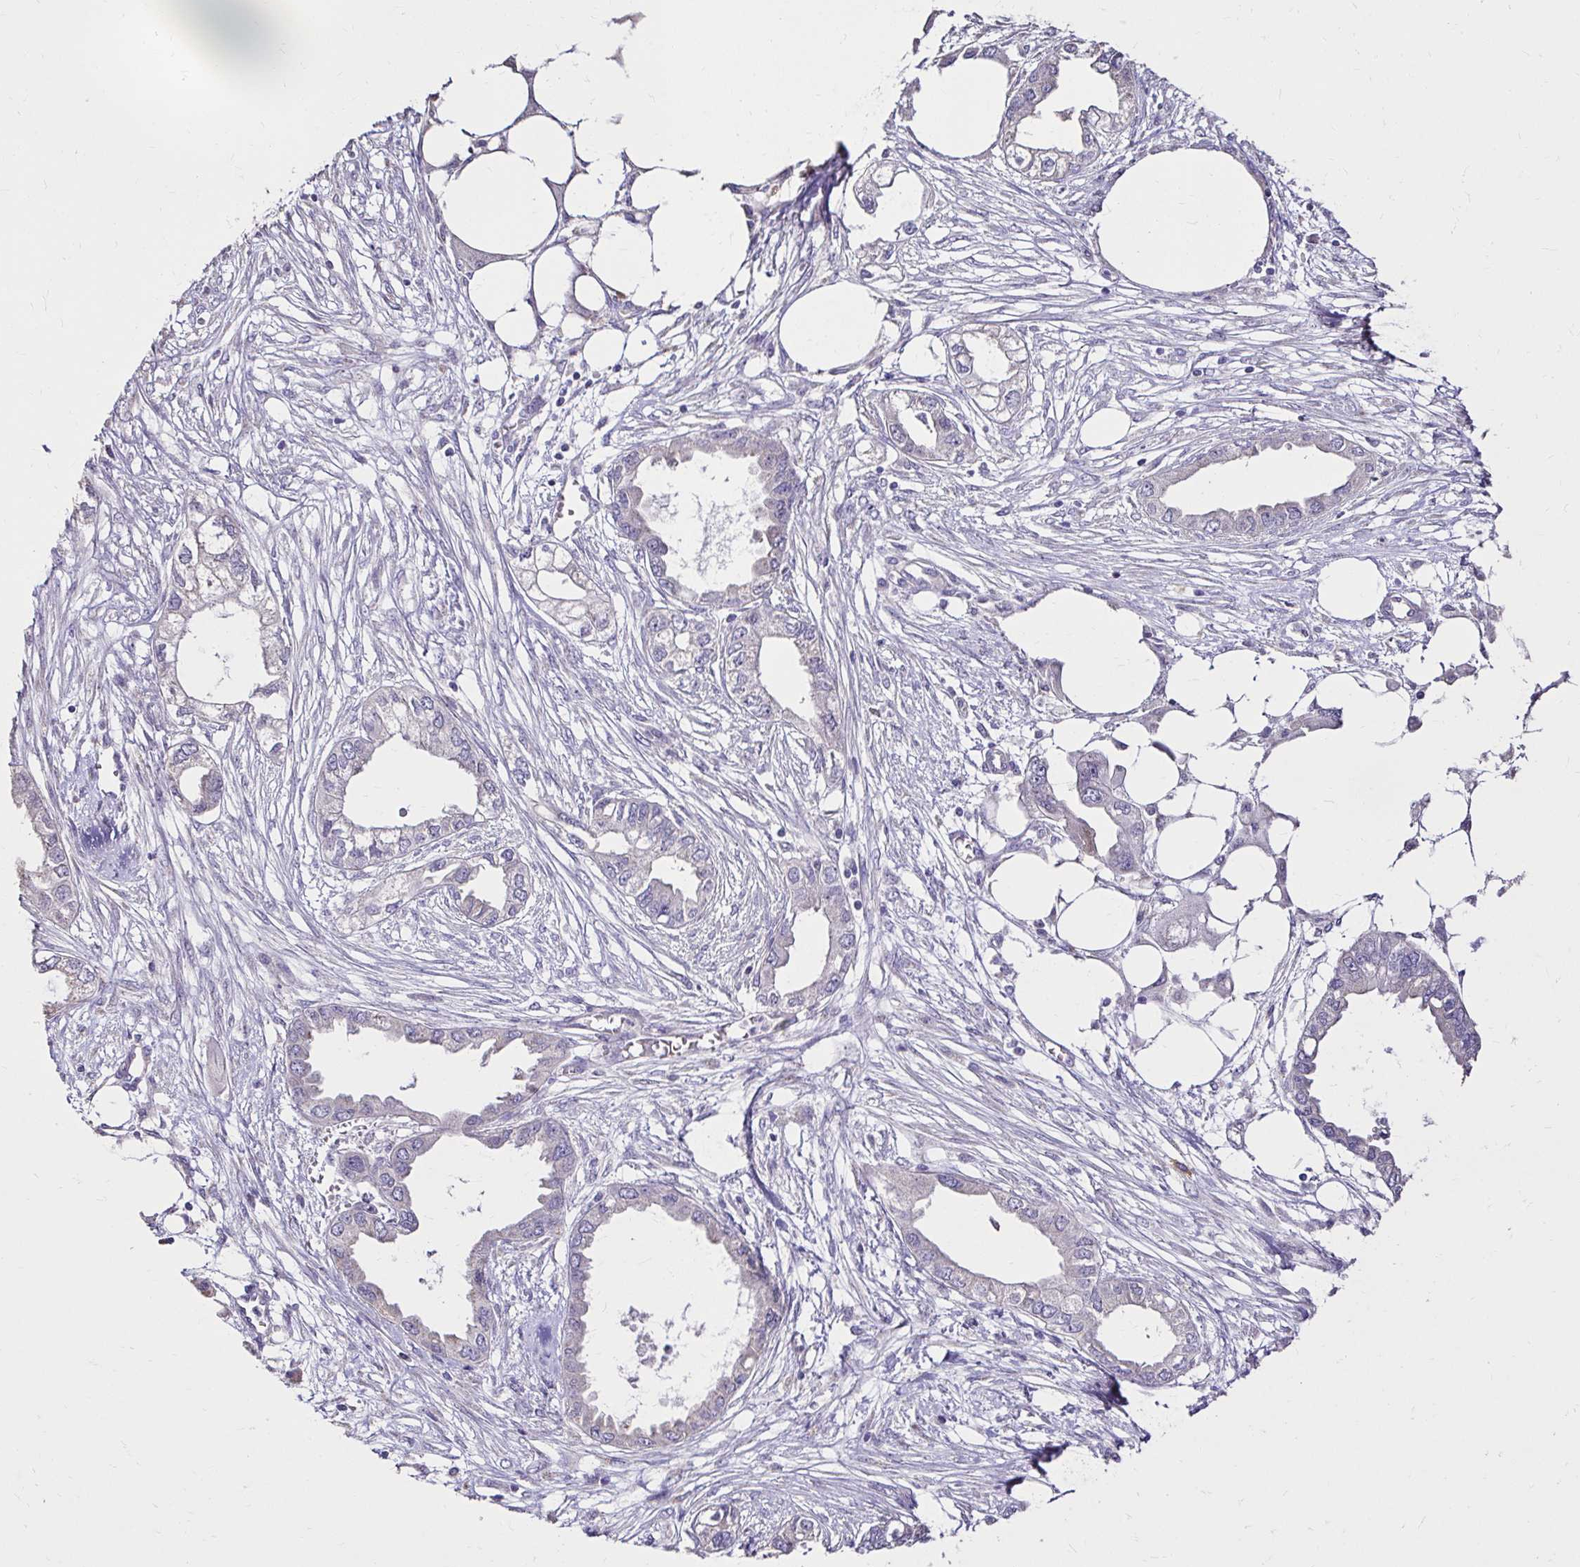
{"staining": {"intensity": "negative", "quantity": "none", "location": "none"}, "tissue": "endometrial cancer", "cell_type": "Tumor cells", "image_type": "cancer", "snomed": [{"axis": "morphology", "description": "Adenocarcinoma, NOS"}, {"axis": "morphology", "description": "Adenocarcinoma, metastatic, NOS"}, {"axis": "topography", "description": "Adipose tissue"}, {"axis": "topography", "description": "Endometrium"}], "caption": "This histopathology image is of endometrial metastatic adenocarcinoma stained with immunohistochemistry to label a protein in brown with the nuclei are counter-stained blue. There is no positivity in tumor cells.", "gene": "KIAA1210", "patient": {"sex": "female", "age": 67}}